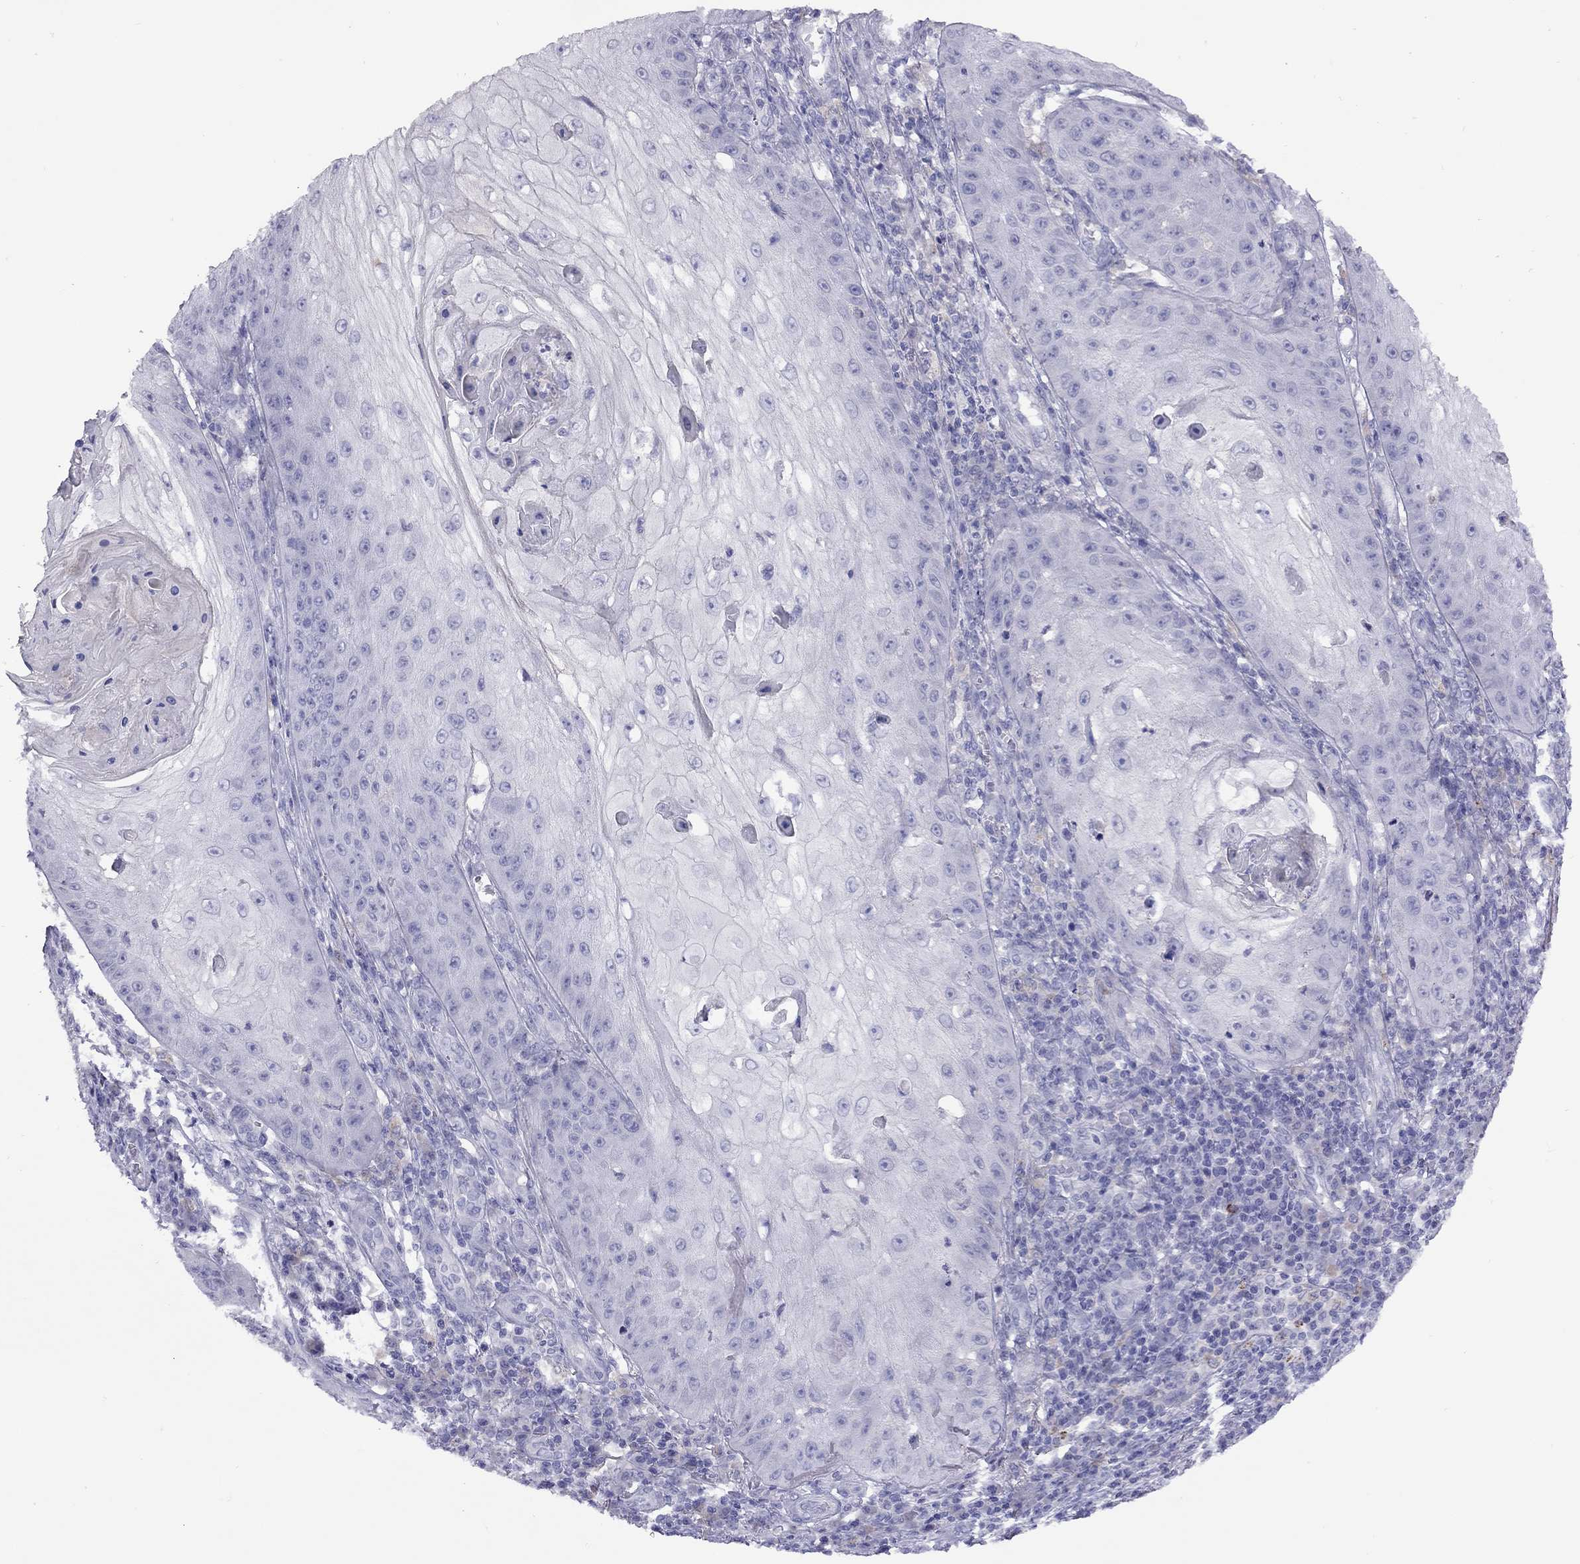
{"staining": {"intensity": "negative", "quantity": "none", "location": "none"}, "tissue": "skin cancer", "cell_type": "Tumor cells", "image_type": "cancer", "snomed": [{"axis": "morphology", "description": "Squamous cell carcinoma, NOS"}, {"axis": "topography", "description": "Skin"}], "caption": "This is a micrograph of IHC staining of skin cancer (squamous cell carcinoma), which shows no expression in tumor cells. Nuclei are stained in blue.", "gene": "CPNE4", "patient": {"sex": "male", "age": 70}}